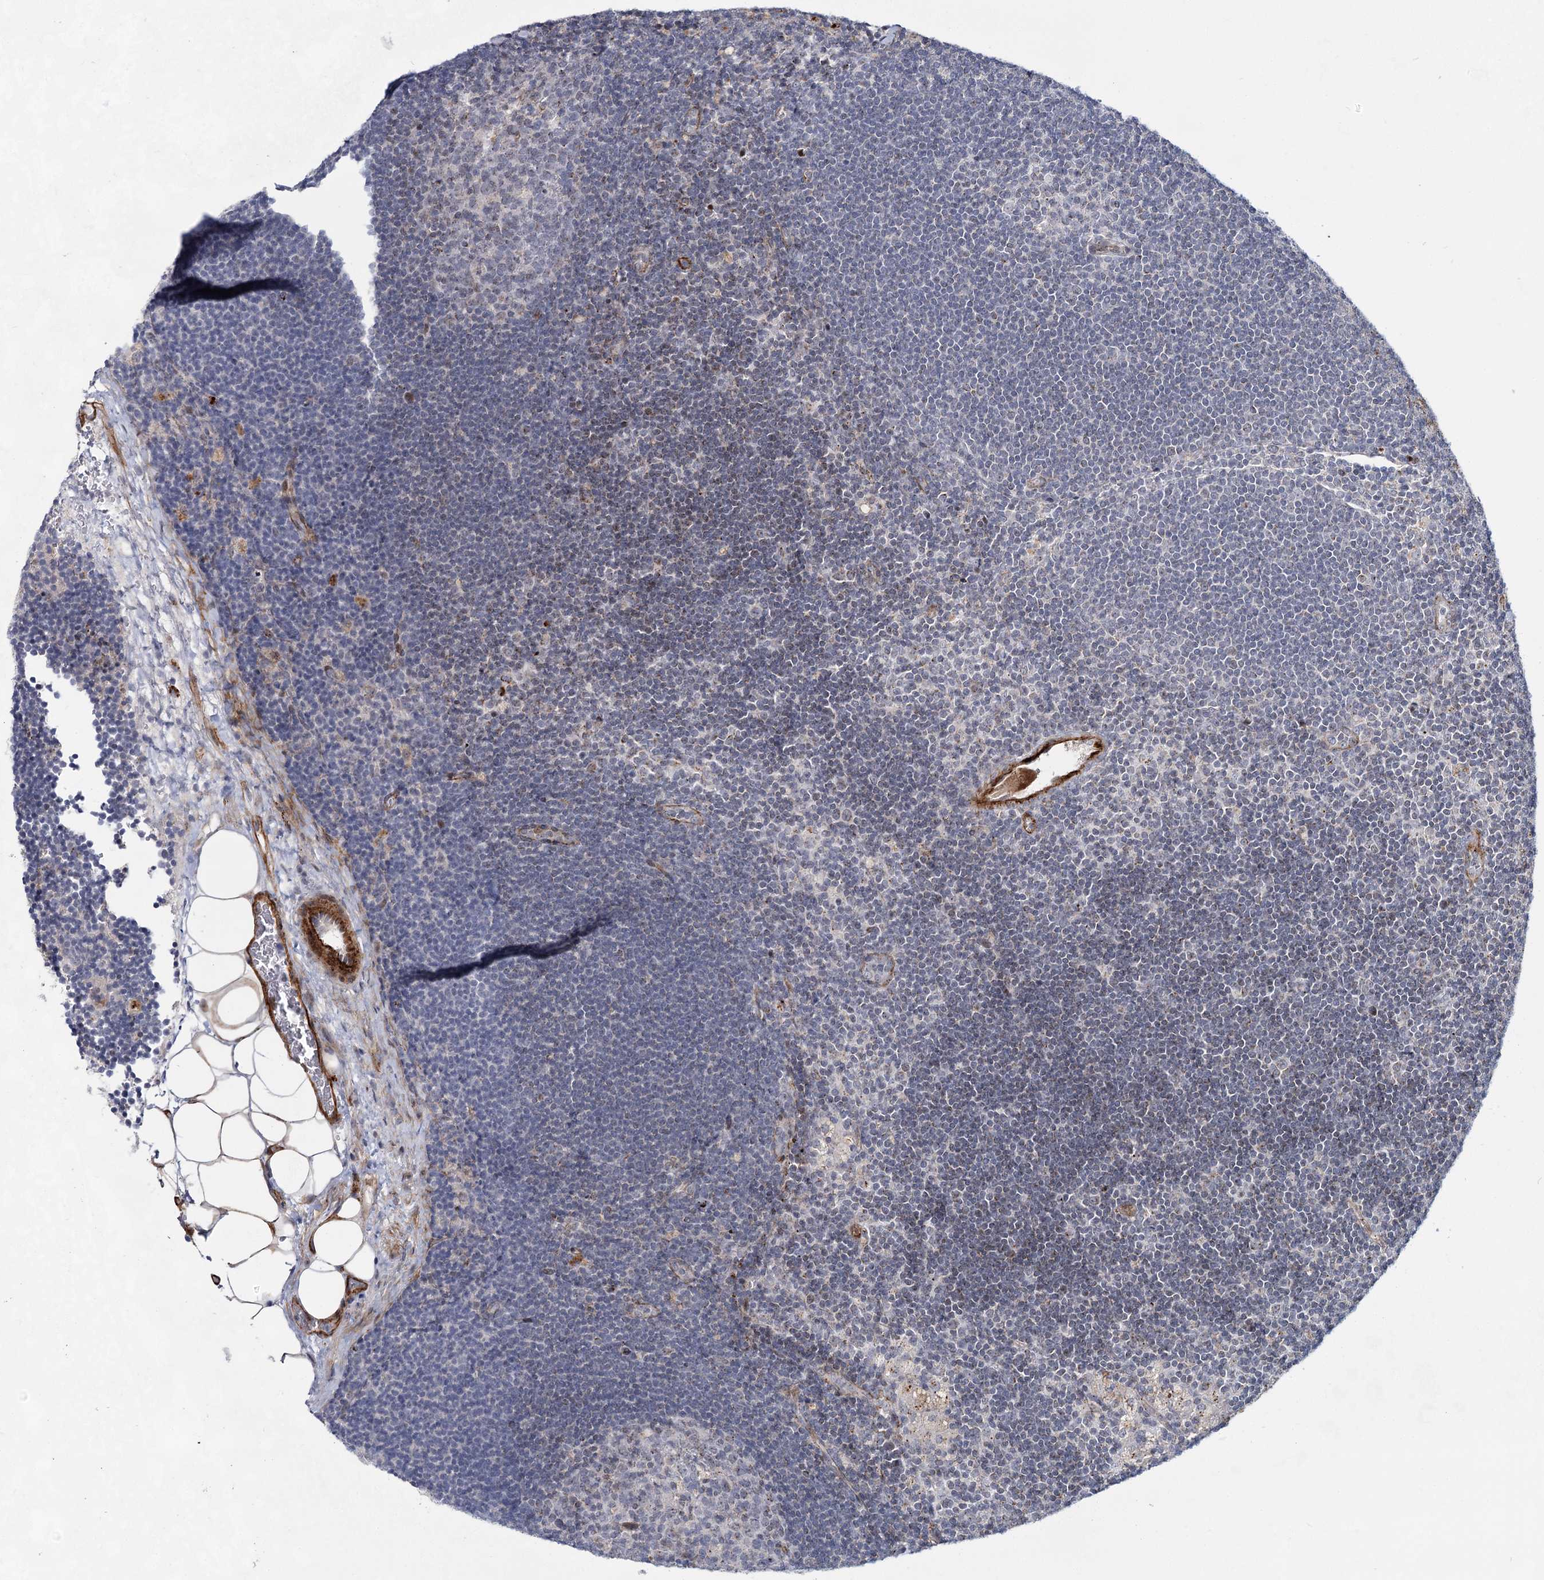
{"staining": {"intensity": "negative", "quantity": "none", "location": "none"}, "tissue": "lymph node", "cell_type": "Germinal center cells", "image_type": "normal", "snomed": [{"axis": "morphology", "description": "Normal tissue, NOS"}, {"axis": "topography", "description": "Lymph node"}], "caption": "Immunohistochemistry (IHC) micrograph of normal lymph node: human lymph node stained with DAB (3,3'-diaminobenzidine) demonstrates no significant protein staining in germinal center cells.", "gene": "ATL2", "patient": {"sex": "male", "age": 24}}